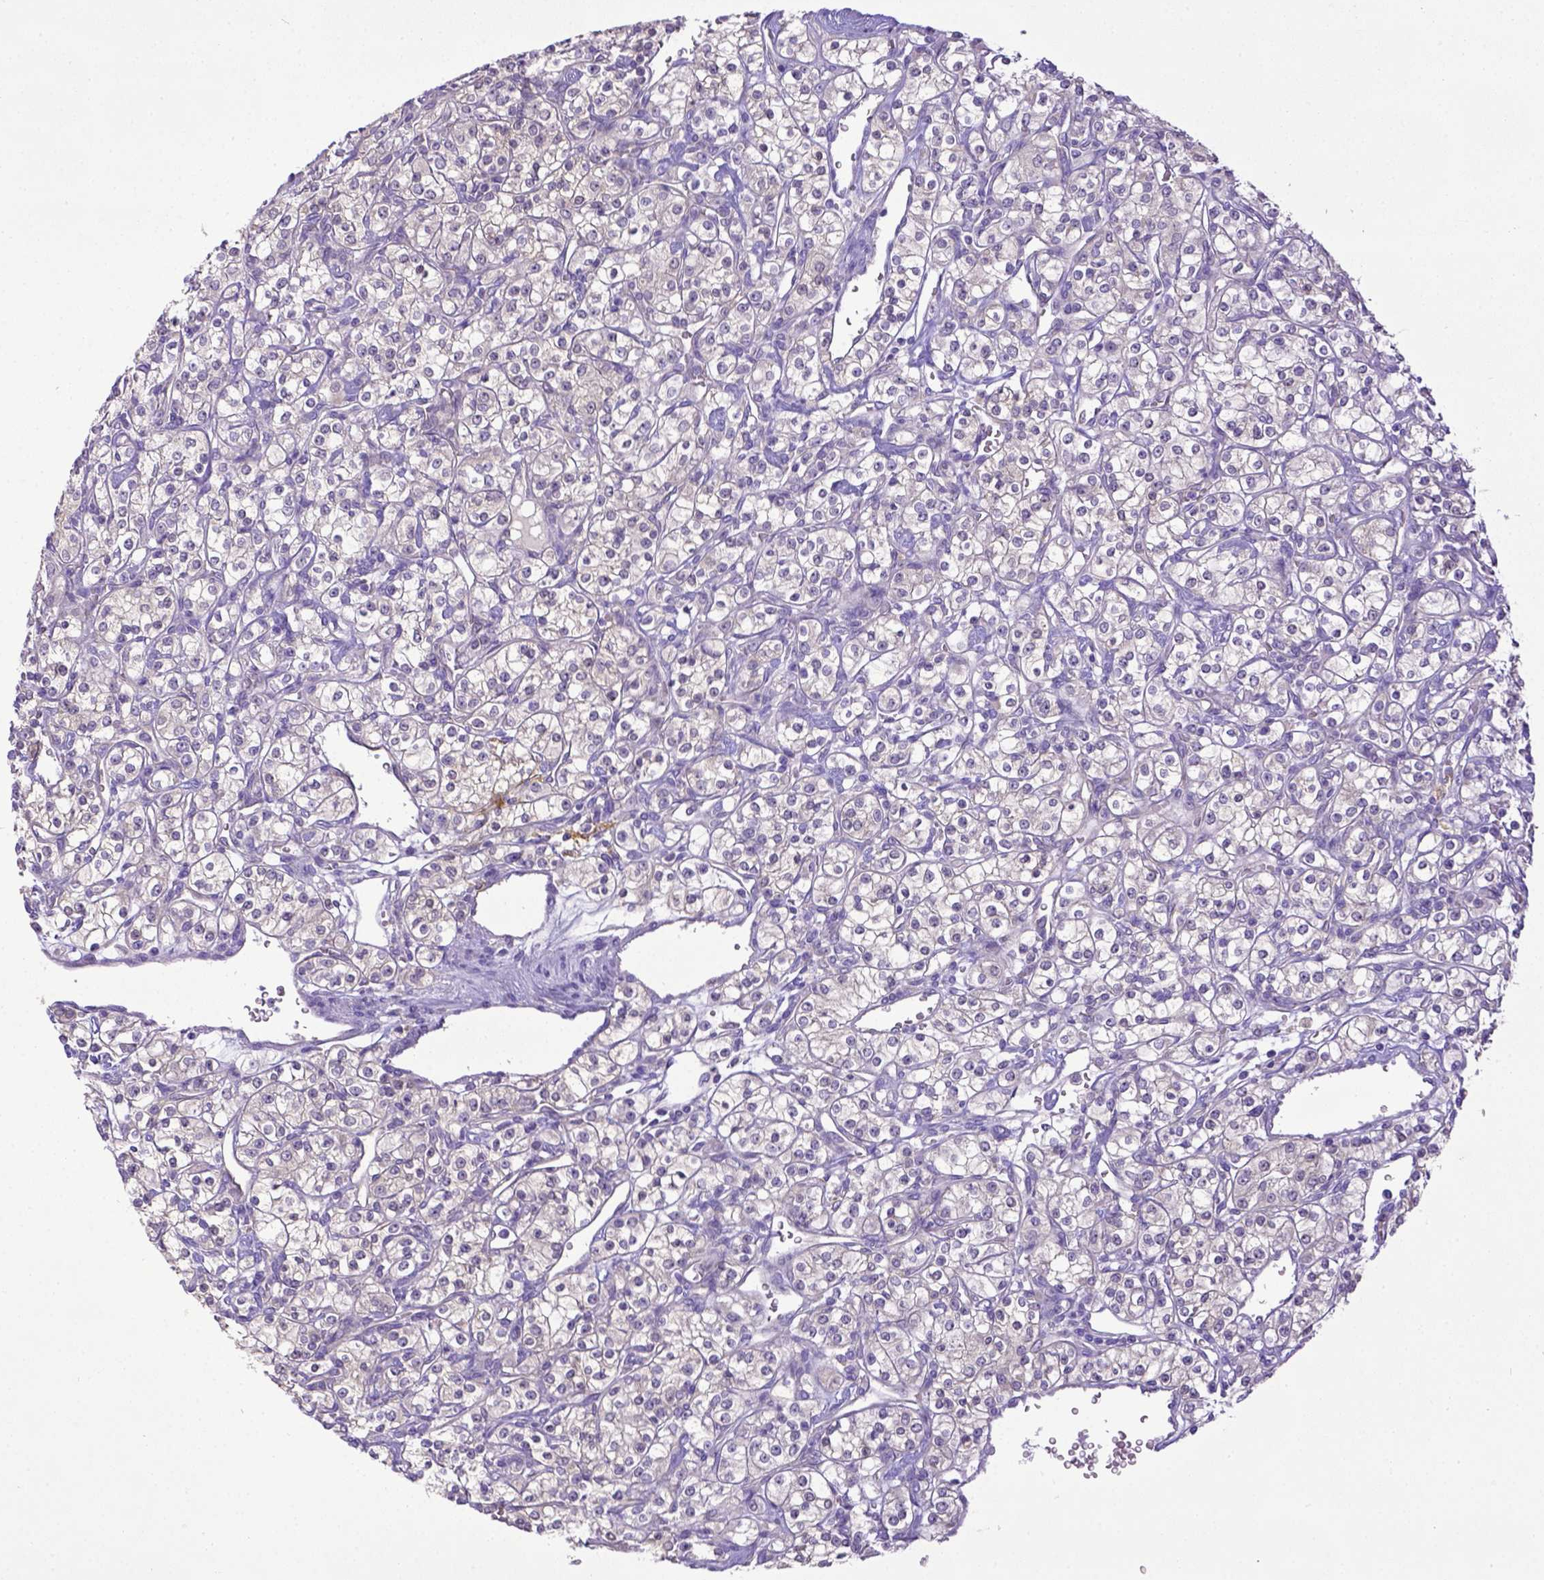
{"staining": {"intensity": "negative", "quantity": "none", "location": "none"}, "tissue": "renal cancer", "cell_type": "Tumor cells", "image_type": "cancer", "snomed": [{"axis": "morphology", "description": "Adenocarcinoma, NOS"}, {"axis": "topography", "description": "Kidney"}], "caption": "Immunohistochemistry (IHC) micrograph of neoplastic tissue: human renal adenocarcinoma stained with DAB (3,3'-diaminobenzidine) reveals no significant protein staining in tumor cells.", "gene": "CD40", "patient": {"sex": "male", "age": 77}}